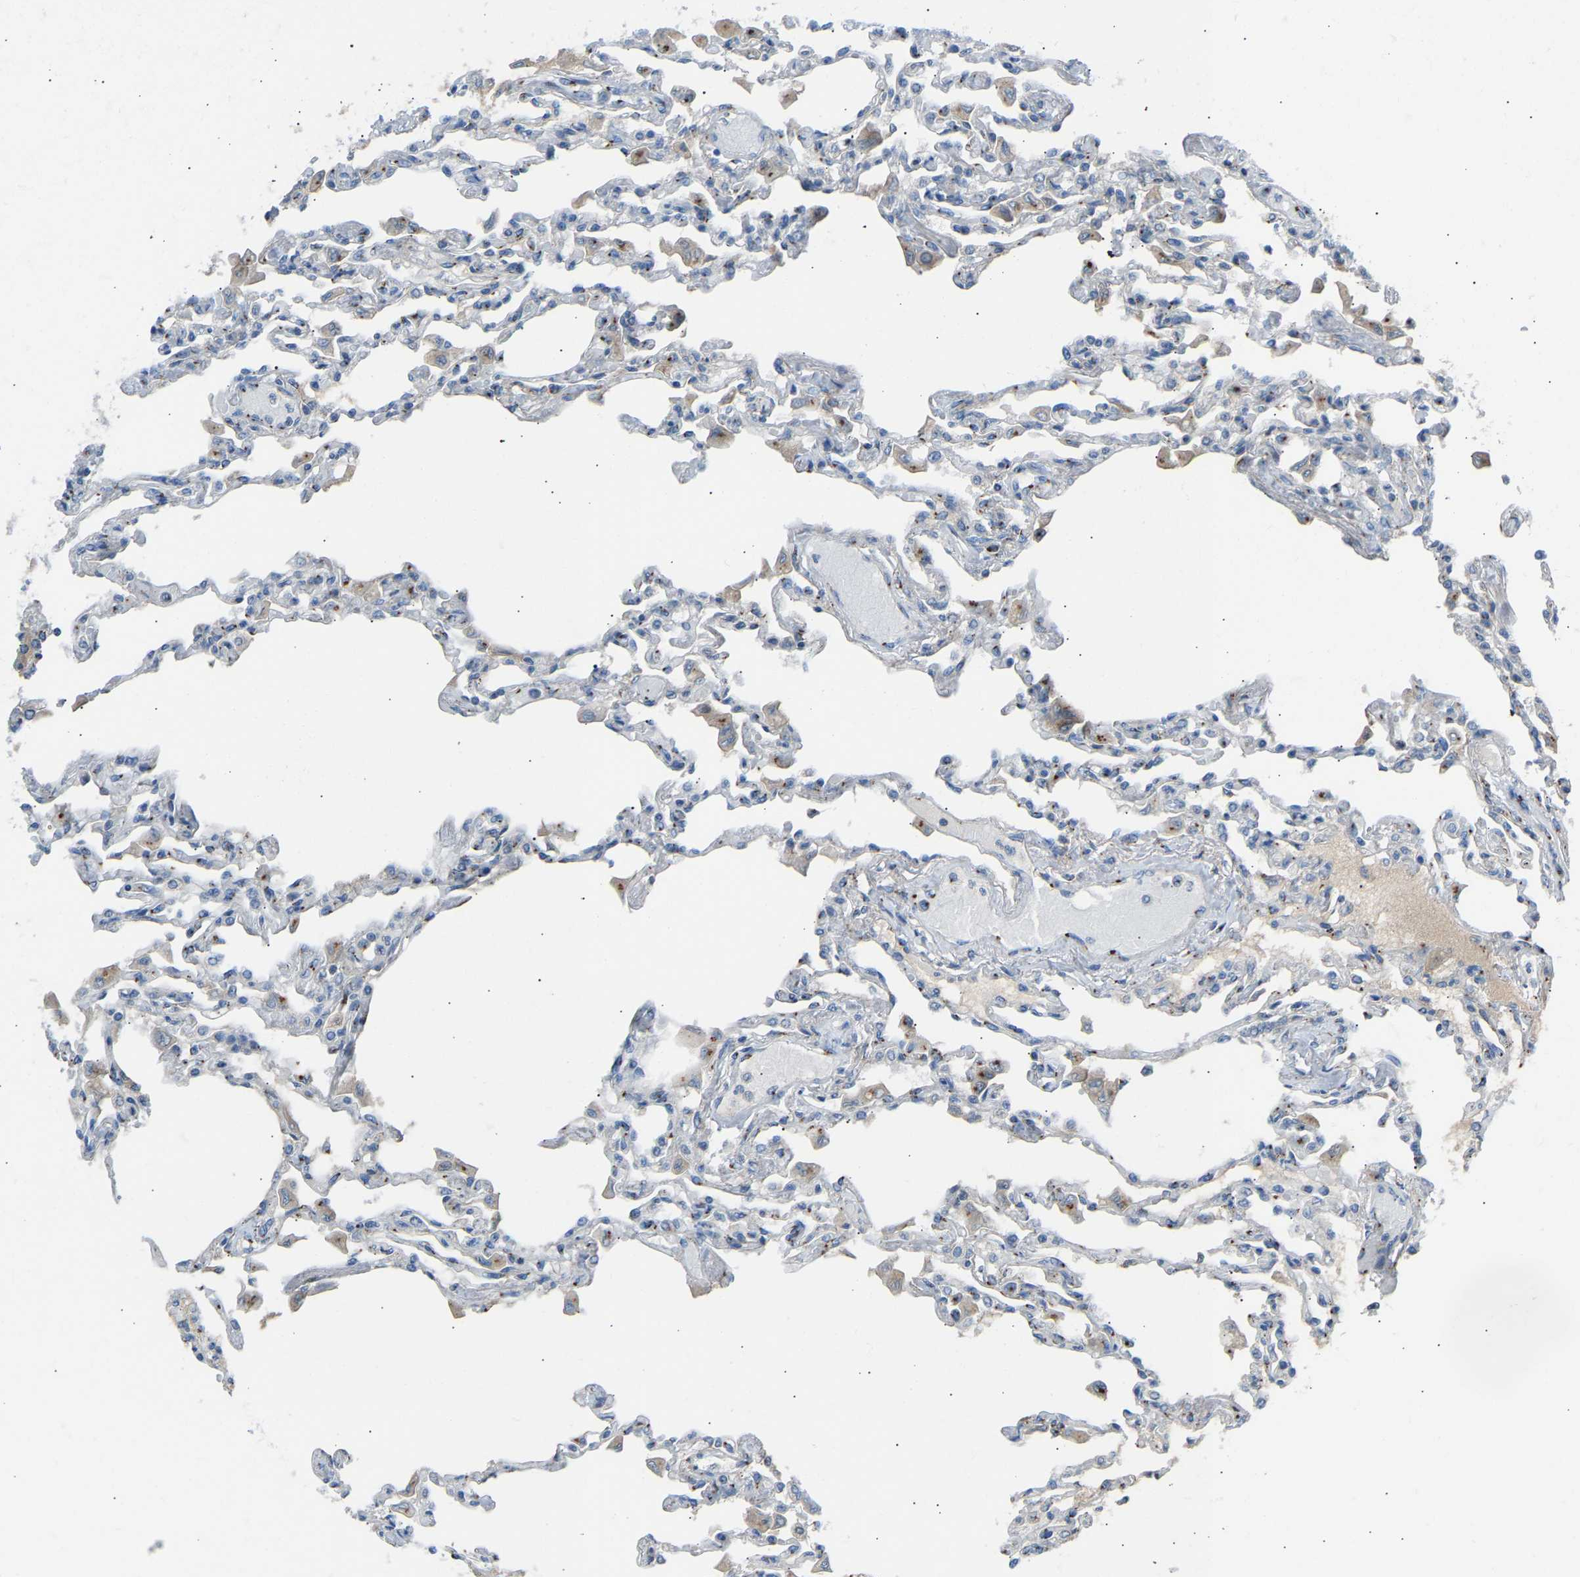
{"staining": {"intensity": "negative", "quantity": "none", "location": "none"}, "tissue": "lung", "cell_type": "Alveolar cells", "image_type": "normal", "snomed": [{"axis": "morphology", "description": "Normal tissue, NOS"}, {"axis": "topography", "description": "Bronchus"}, {"axis": "topography", "description": "Lung"}], "caption": "This is an IHC histopathology image of unremarkable human lung. There is no expression in alveolar cells.", "gene": "CYREN", "patient": {"sex": "female", "age": 49}}